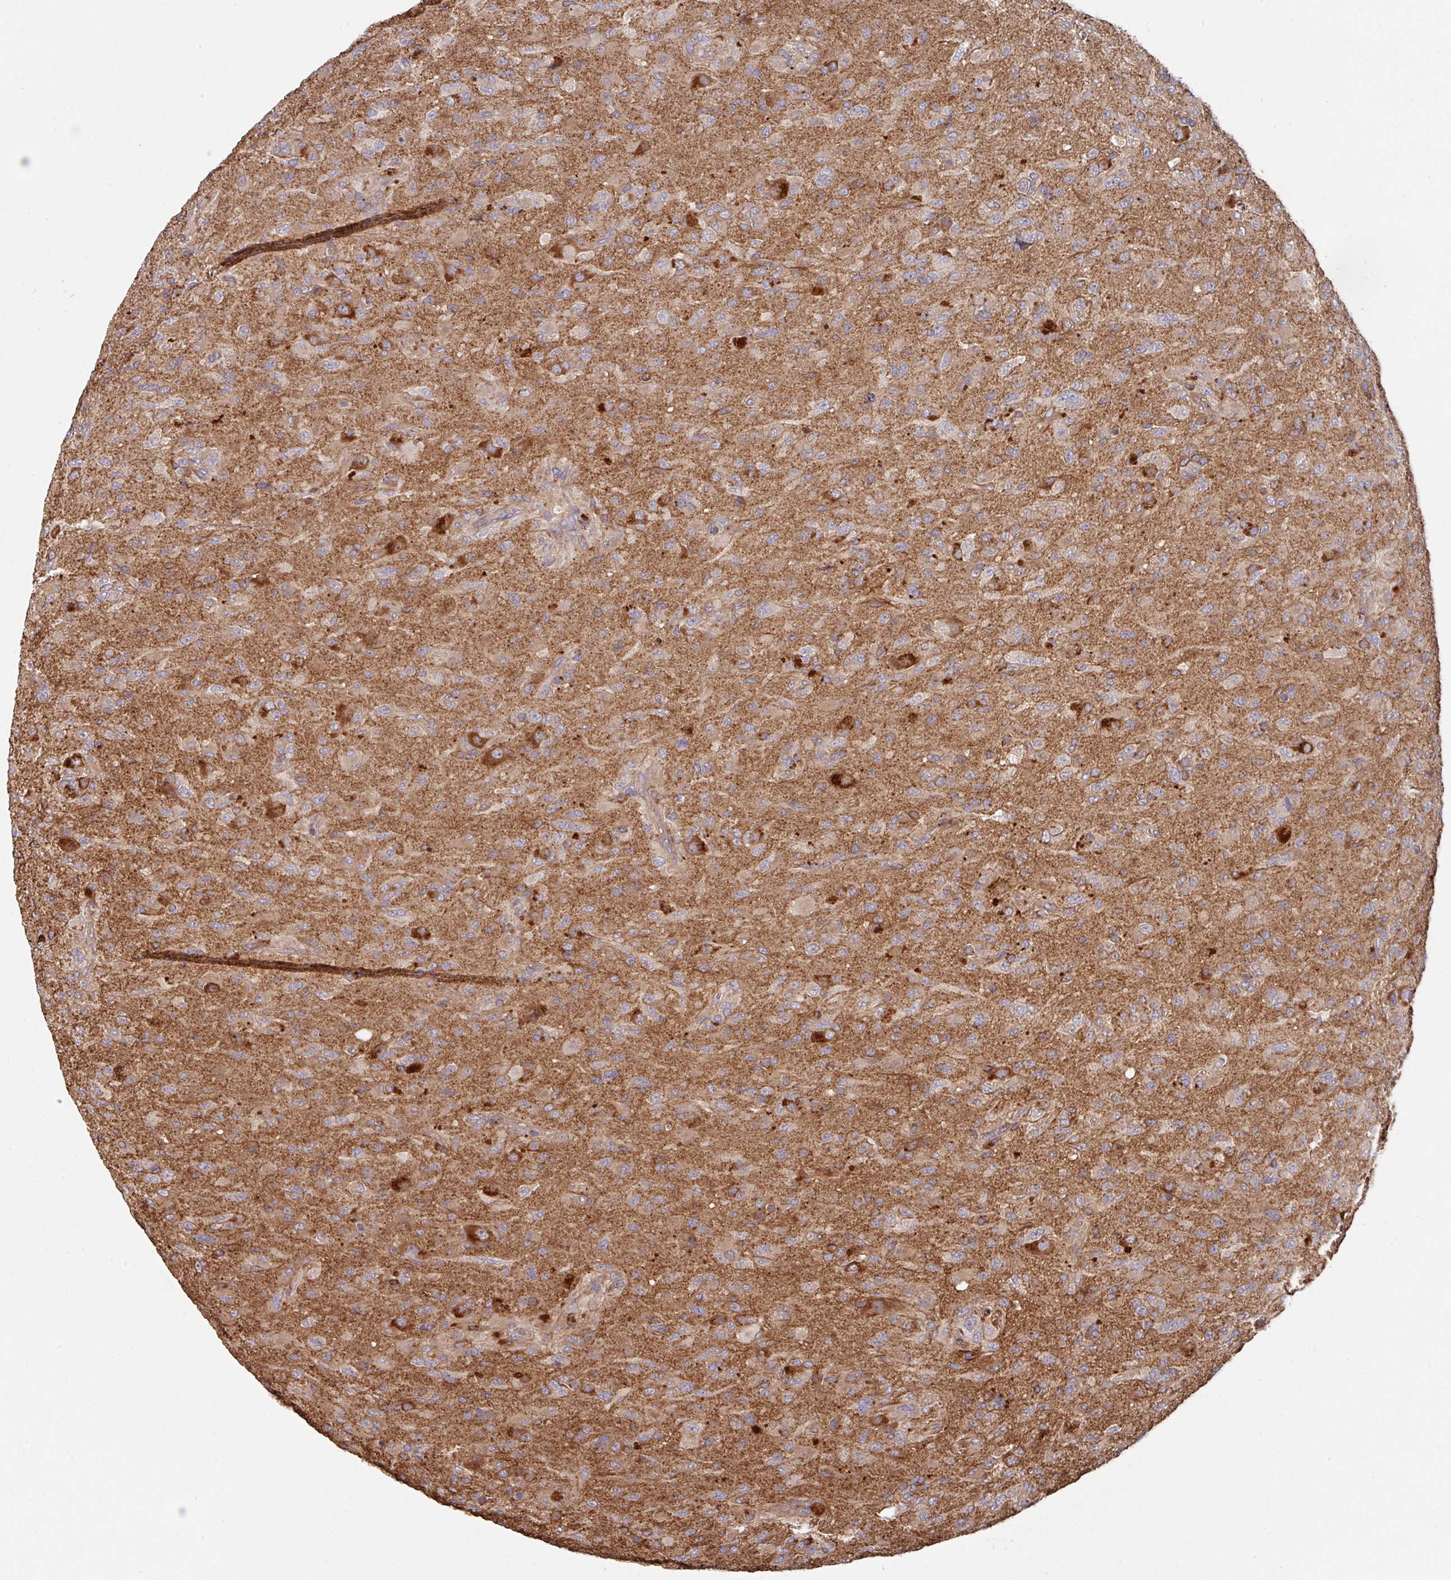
{"staining": {"intensity": "weak", "quantity": "<25%", "location": "cytoplasmic/membranous"}, "tissue": "glioma", "cell_type": "Tumor cells", "image_type": "cancer", "snomed": [{"axis": "morphology", "description": "Glioma, malignant, Low grade"}, {"axis": "topography", "description": "Brain"}], "caption": "This is an immunohistochemistry (IHC) histopathology image of malignant low-grade glioma. There is no staining in tumor cells.", "gene": "TRIM14", "patient": {"sex": "male", "age": 65}}